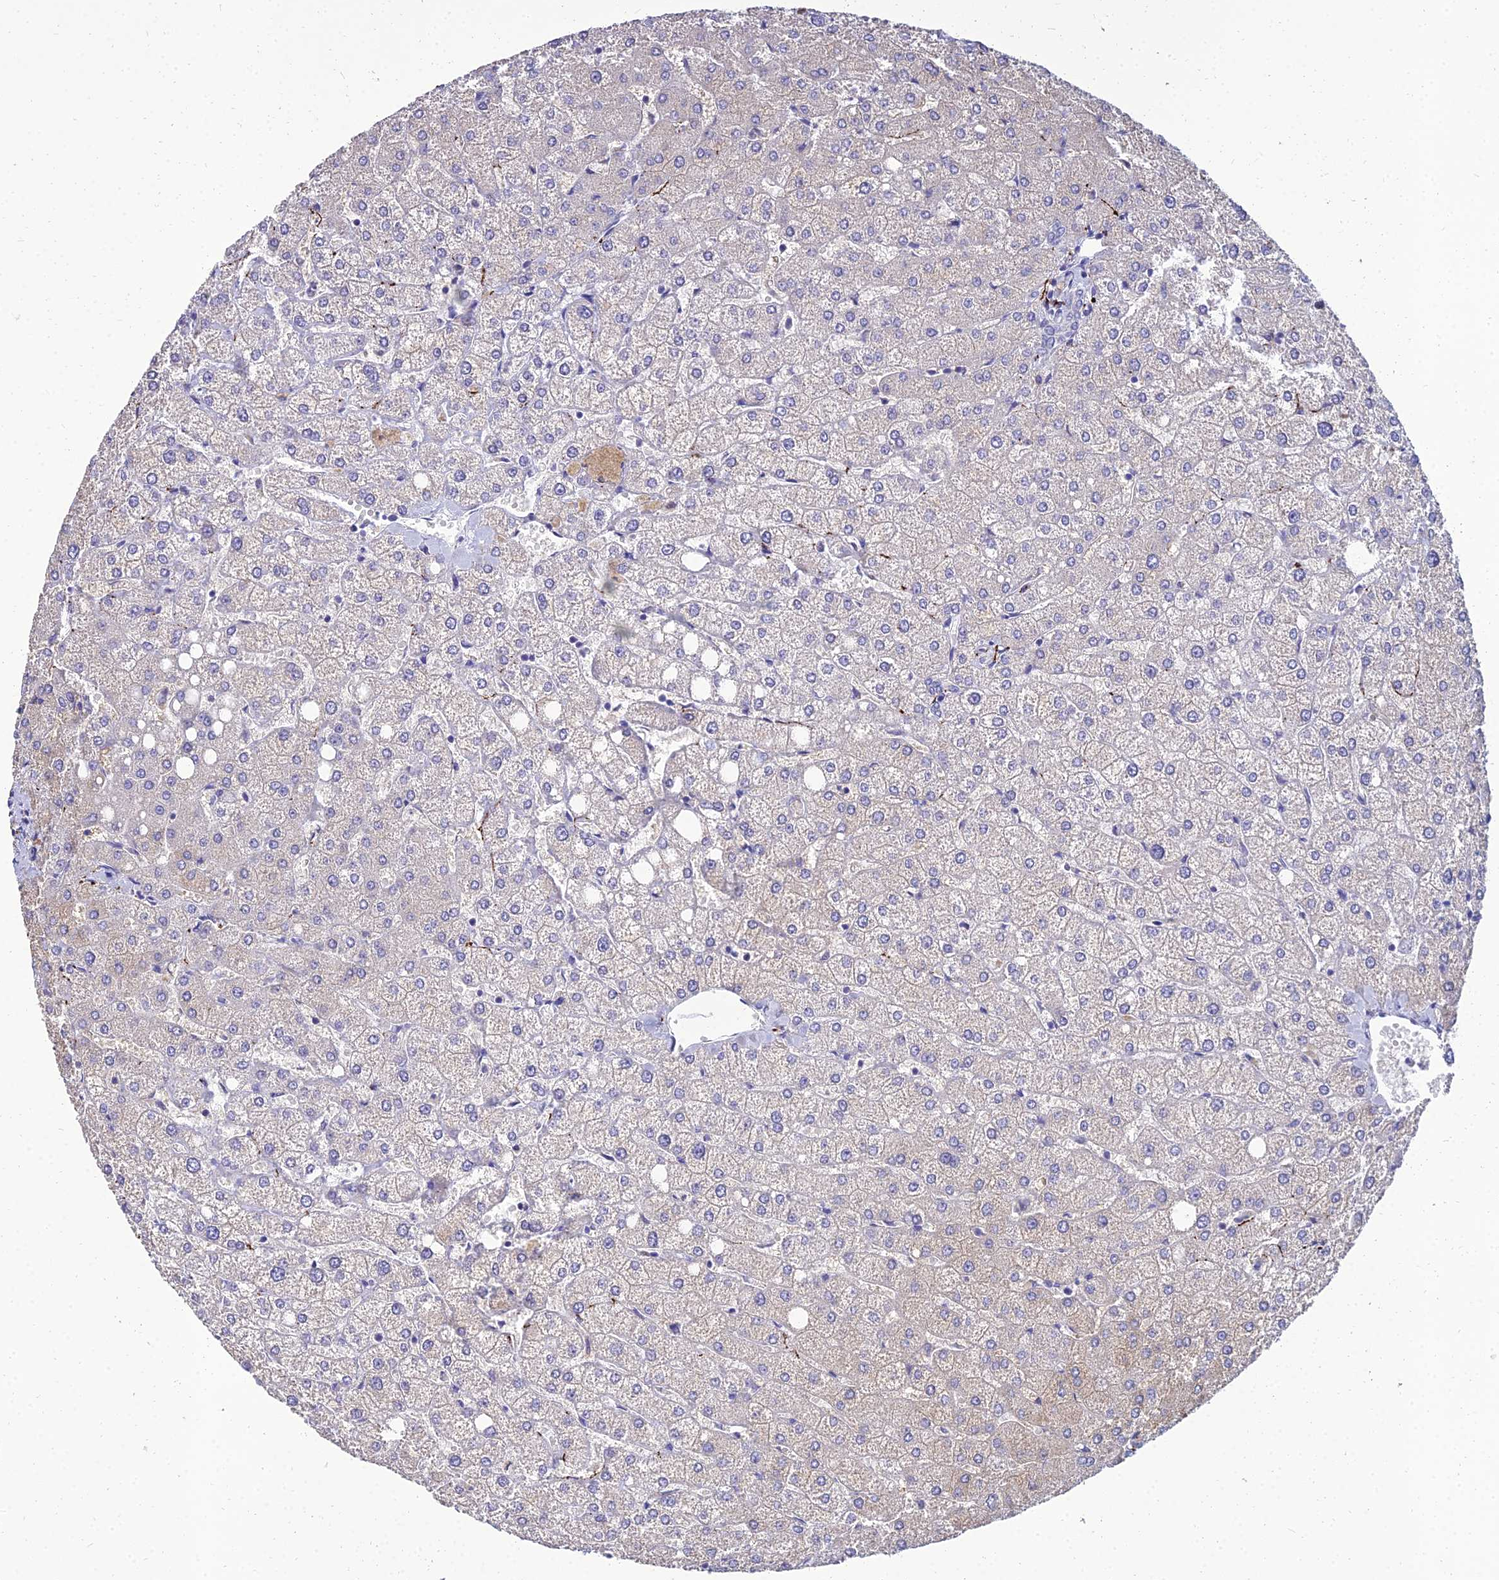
{"staining": {"intensity": "negative", "quantity": "none", "location": "none"}, "tissue": "liver", "cell_type": "Cholangiocytes", "image_type": "normal", "snomed": [{"axis": "morphology", "description": "Normal tissue, NOS"}, {"axis": "topography", "description": "Liver"}], "caption": "This is an immunohistochemistry histopathology image of unremarkable human liver. There is no positivity in cholangiocytes.", "gene": "NPY", "patient": {"sex": "female", "age": 54}}